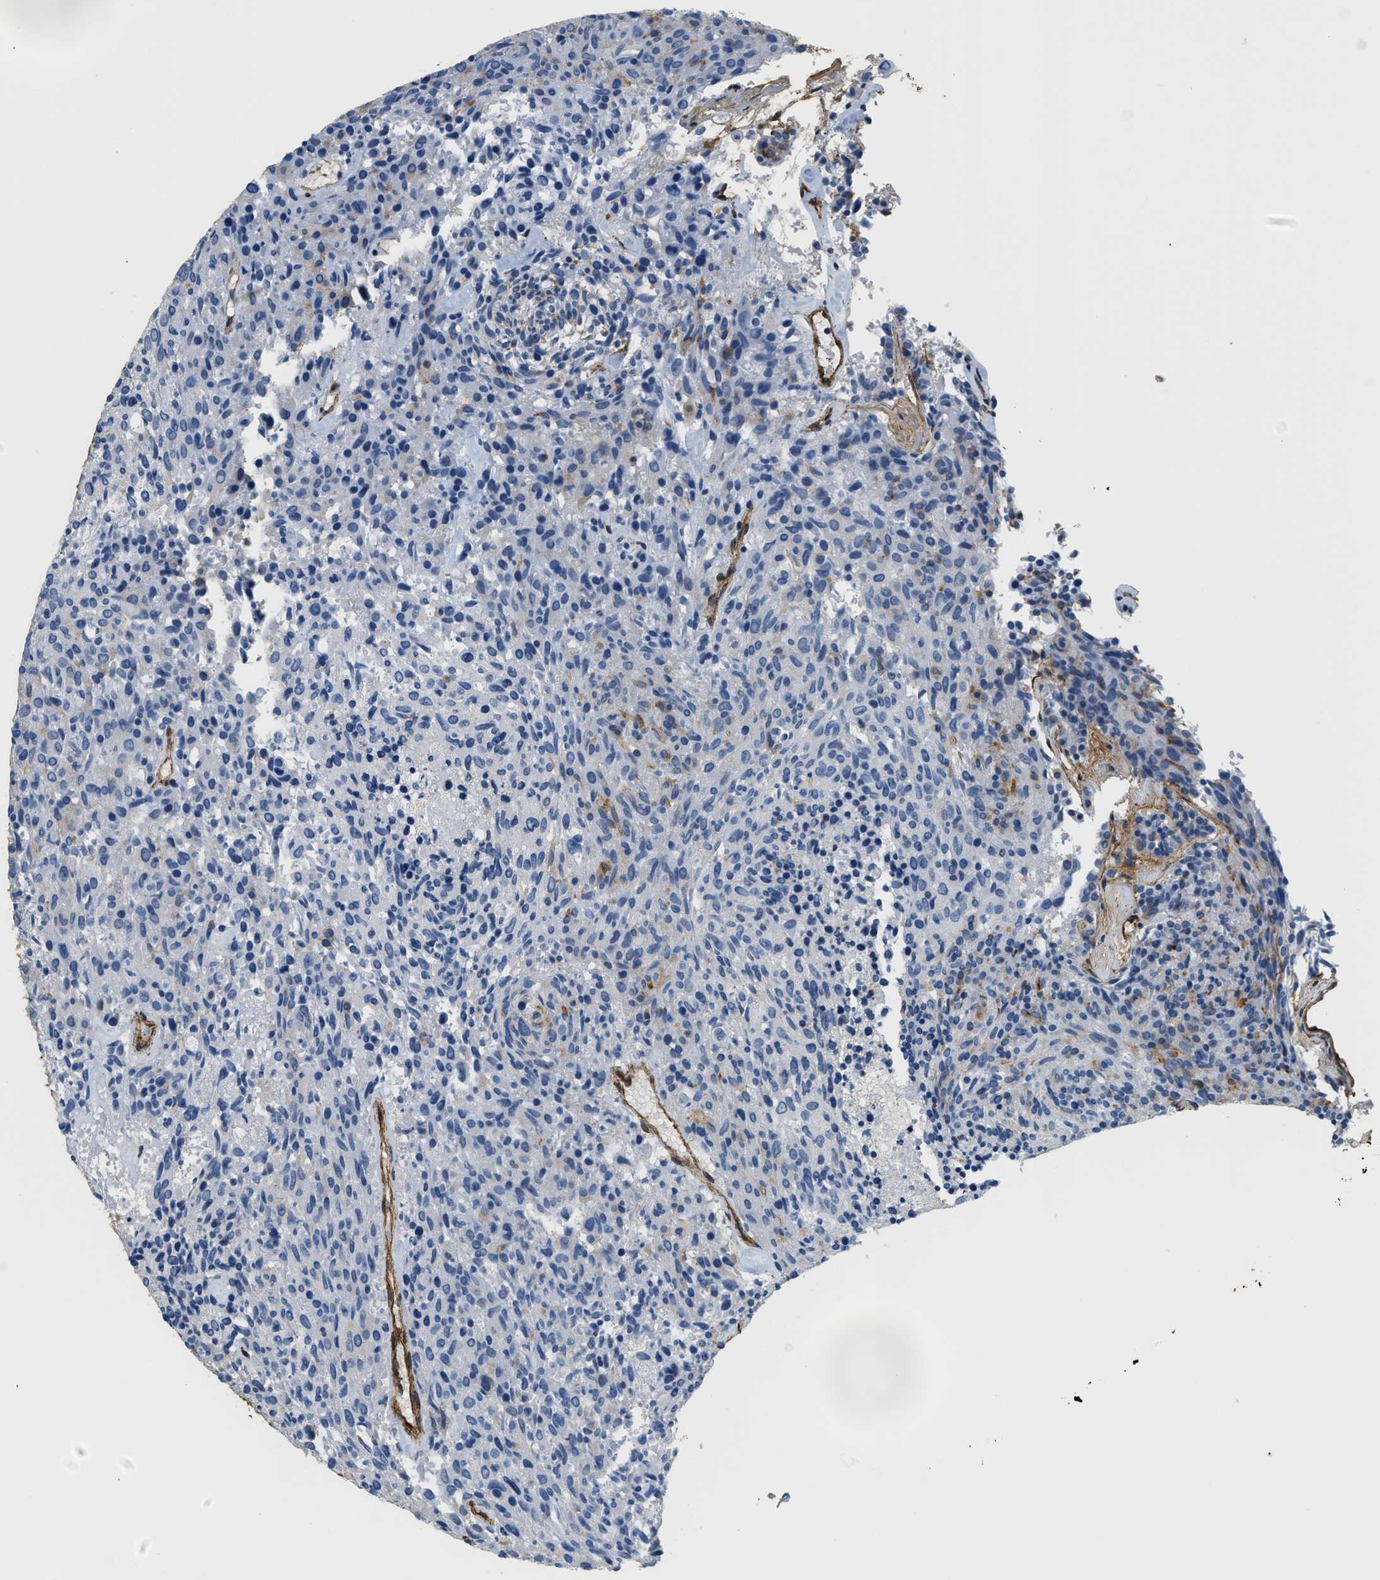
{"staining": {"intensity": "moderate", "quantity": "<25%", "location": "cytoplasmic/membranous"}, "tissue": "carcinoid", "cell_type": "Tumor cells", "image_type": "cancer", "snomed": [{"axis": "morphology", "description": "Carcinoid, malignant, NOS"}, {"axis": "topography", "description": "Pancreas"}], "caption": "Immunohistochemical staining of carcinoid exhibits low levels of moderate cytoplasmic/membranous protein staining in about <25% of tumor cells.", "gene": "TMEM43", "patient": {"sex": "female", "age": 54}}